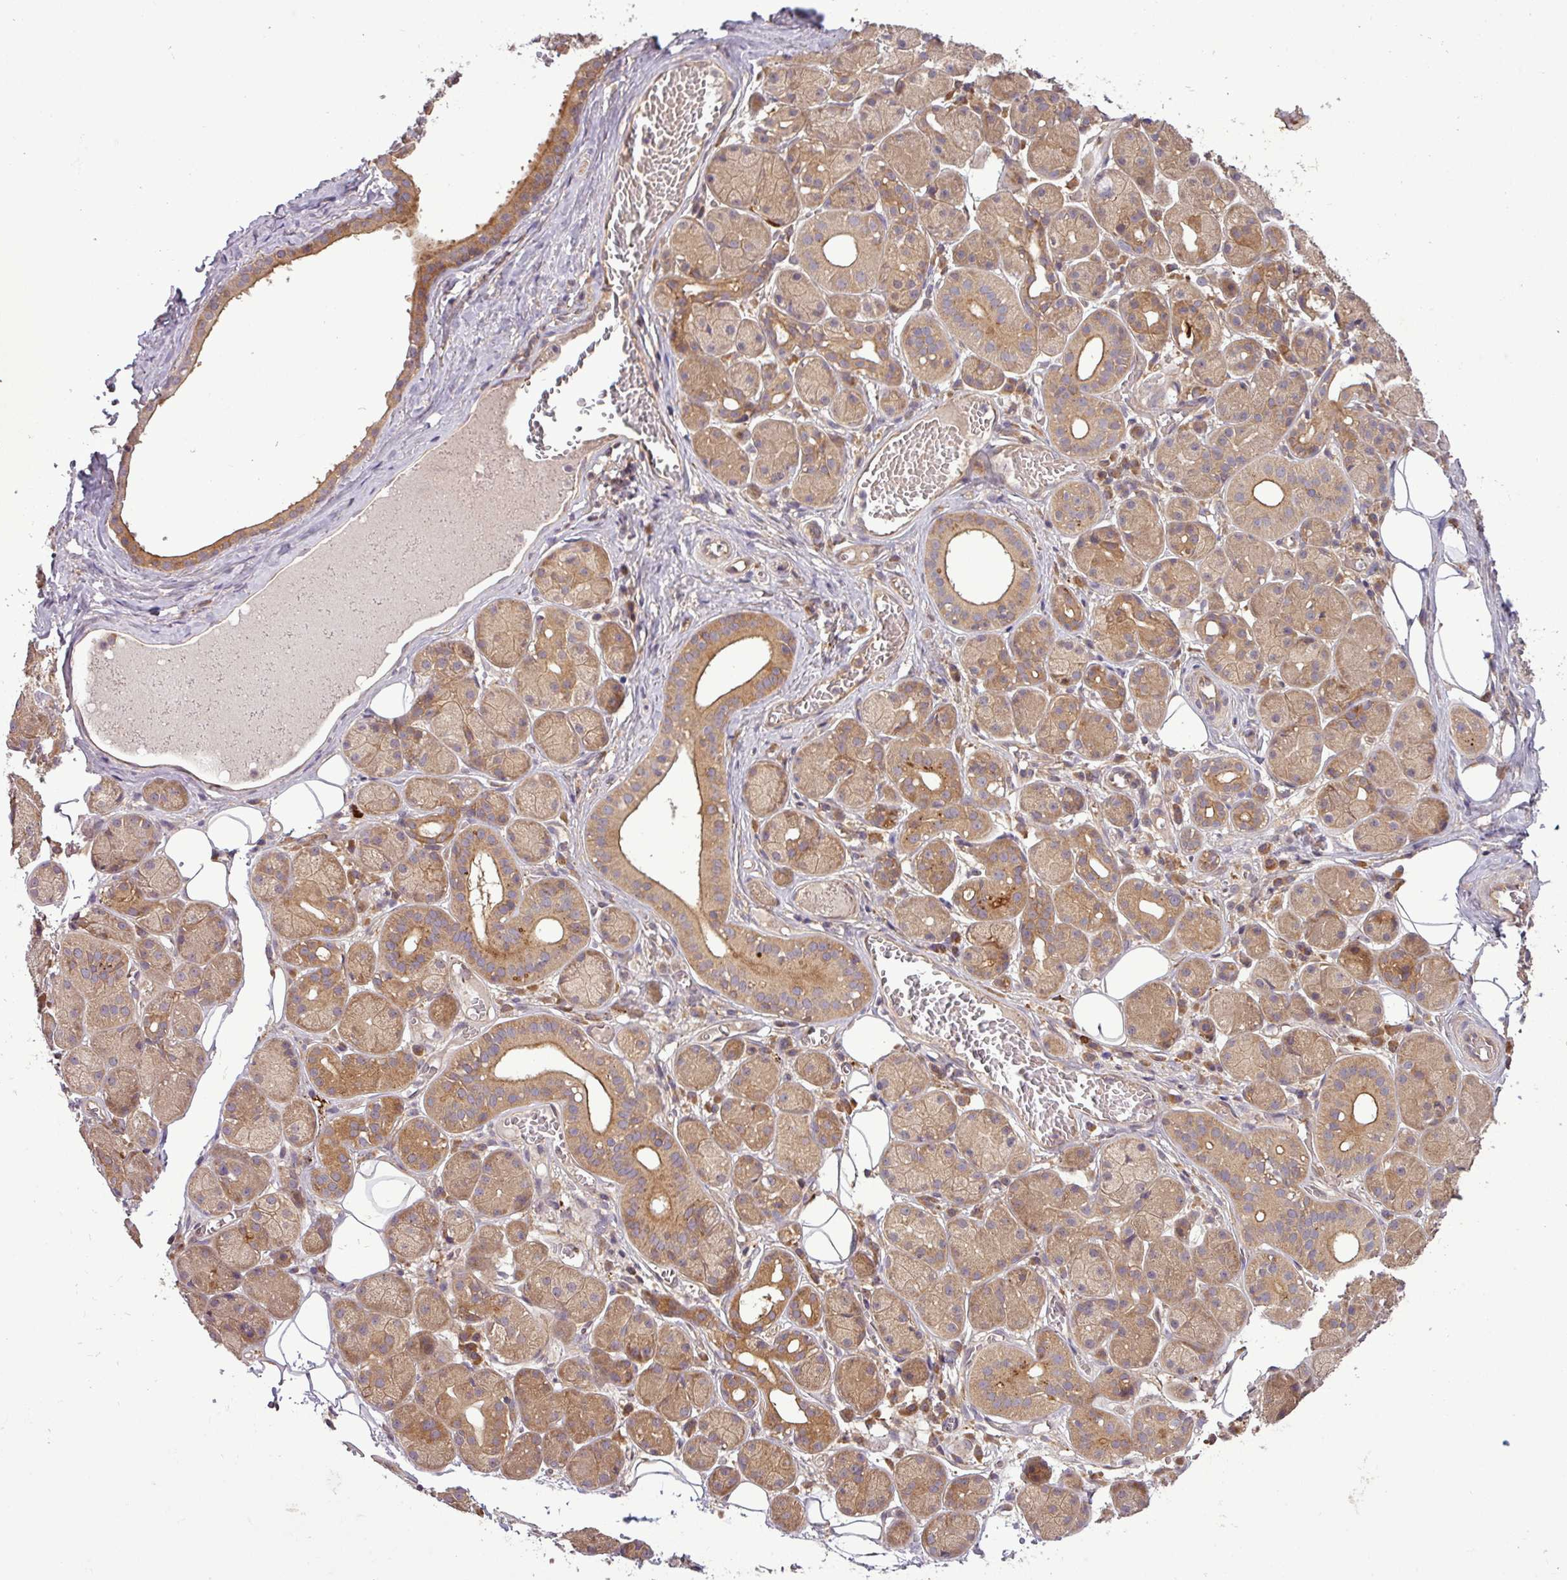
{"staining": {"intensity": "moderate", "quantity": ">75%", "location": "cytoplasmic/membranous"}, "tissue": "salivary gland", "cell_type": "Glandular cells", "image_type": "normal", "snomed": [{"axis": "morphology", "description": "Squamous cell carcinoma, NOS"}, {"axis": "topography", "description": "Skin"}, {"axis": "topography", "description": "Head-Neck"}], "caption": "Immunohistochemical staining of normal human salivary gland reveals >75% levels of moderate cytoplasmic/membranous protein positivity in approximately >75% of glandular cells.", "gene": "SIRPB2", "patient": {"sex": "male", "age": 80}}